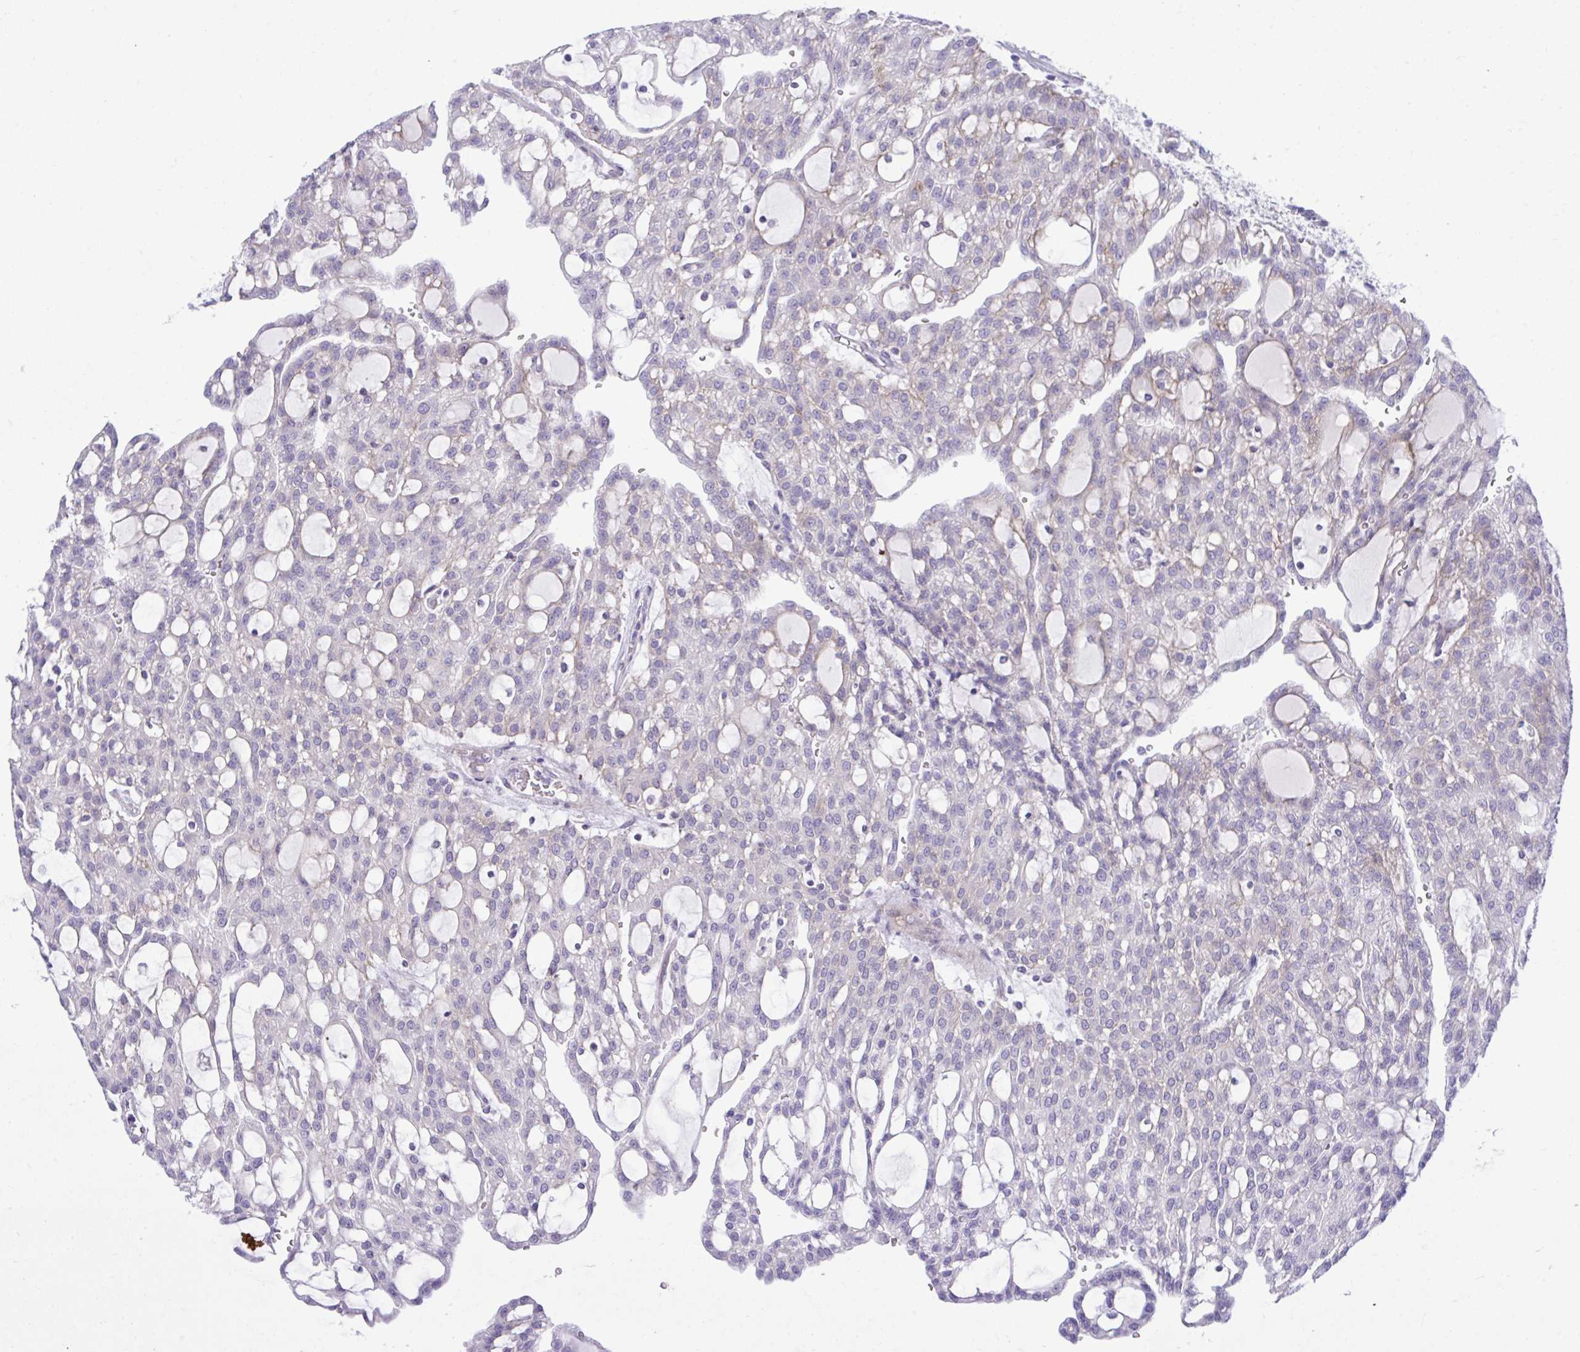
{"staining": {"intensity": "moderate", "quantity": "25%-75%", "location": "cytoplasmic/membranous"}, "tissue": "renal cancer", "cell_type": "Tumor cells", "image_type": "cancer", "snomed": [{"axis": "morphology", "description": "Adenocarcinoma, NOS"}, {"axis": "topography", "description": "Kidney"}], "caption": "Immunohistochemical staining of renal adenocarcinoma exhibits moderate cytoplasmic/membranous protein positivity in approximately 25%-75% of tumor cells.", "gene": "MED9", "patient": {"sex": "male", "age": 63}}